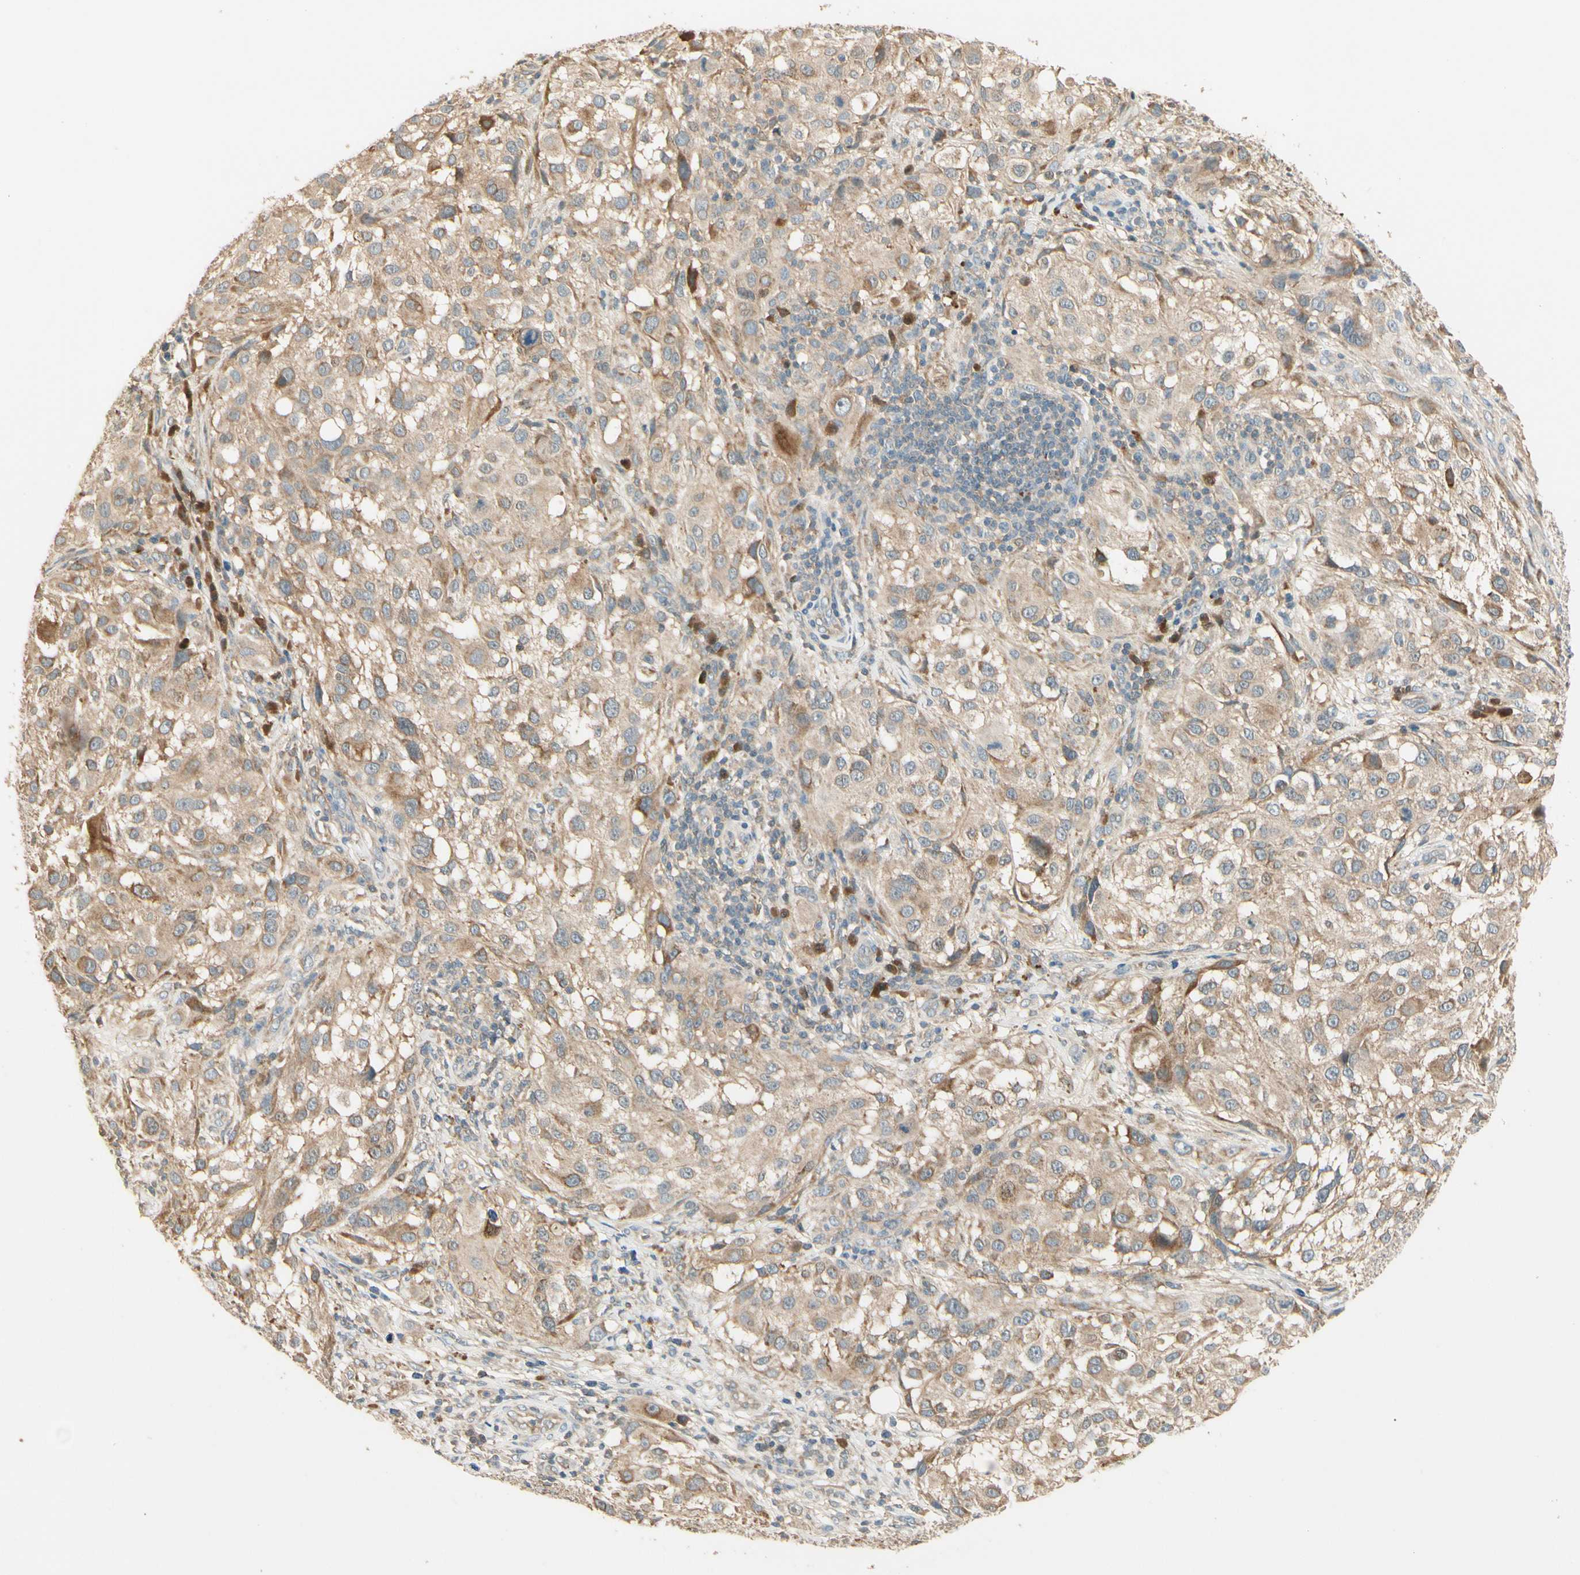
{"staining": {"intensity": "weak", "quantity": ">75%", "location": "cytoplasmic/membranous"}, "tissue": "melanoma", "cell_type": "Tumor cells", "image_type": "cancer", "snomed": [{"axis": "morphology", "description": "Necrosis, NOS"}, {"axis": "morphology", "description": "Malignant melanoma, NOS"}, {"axis": "topography", "description": "Skin"}], "caption": "Immunohistochemical staining of malignant melanoma demonstrates weak cytoplasmic/membranous protein expression in about >75% of tumor cells.", "gene": "PLXNA1", "patient": {"sex": "female", "age": 87}}